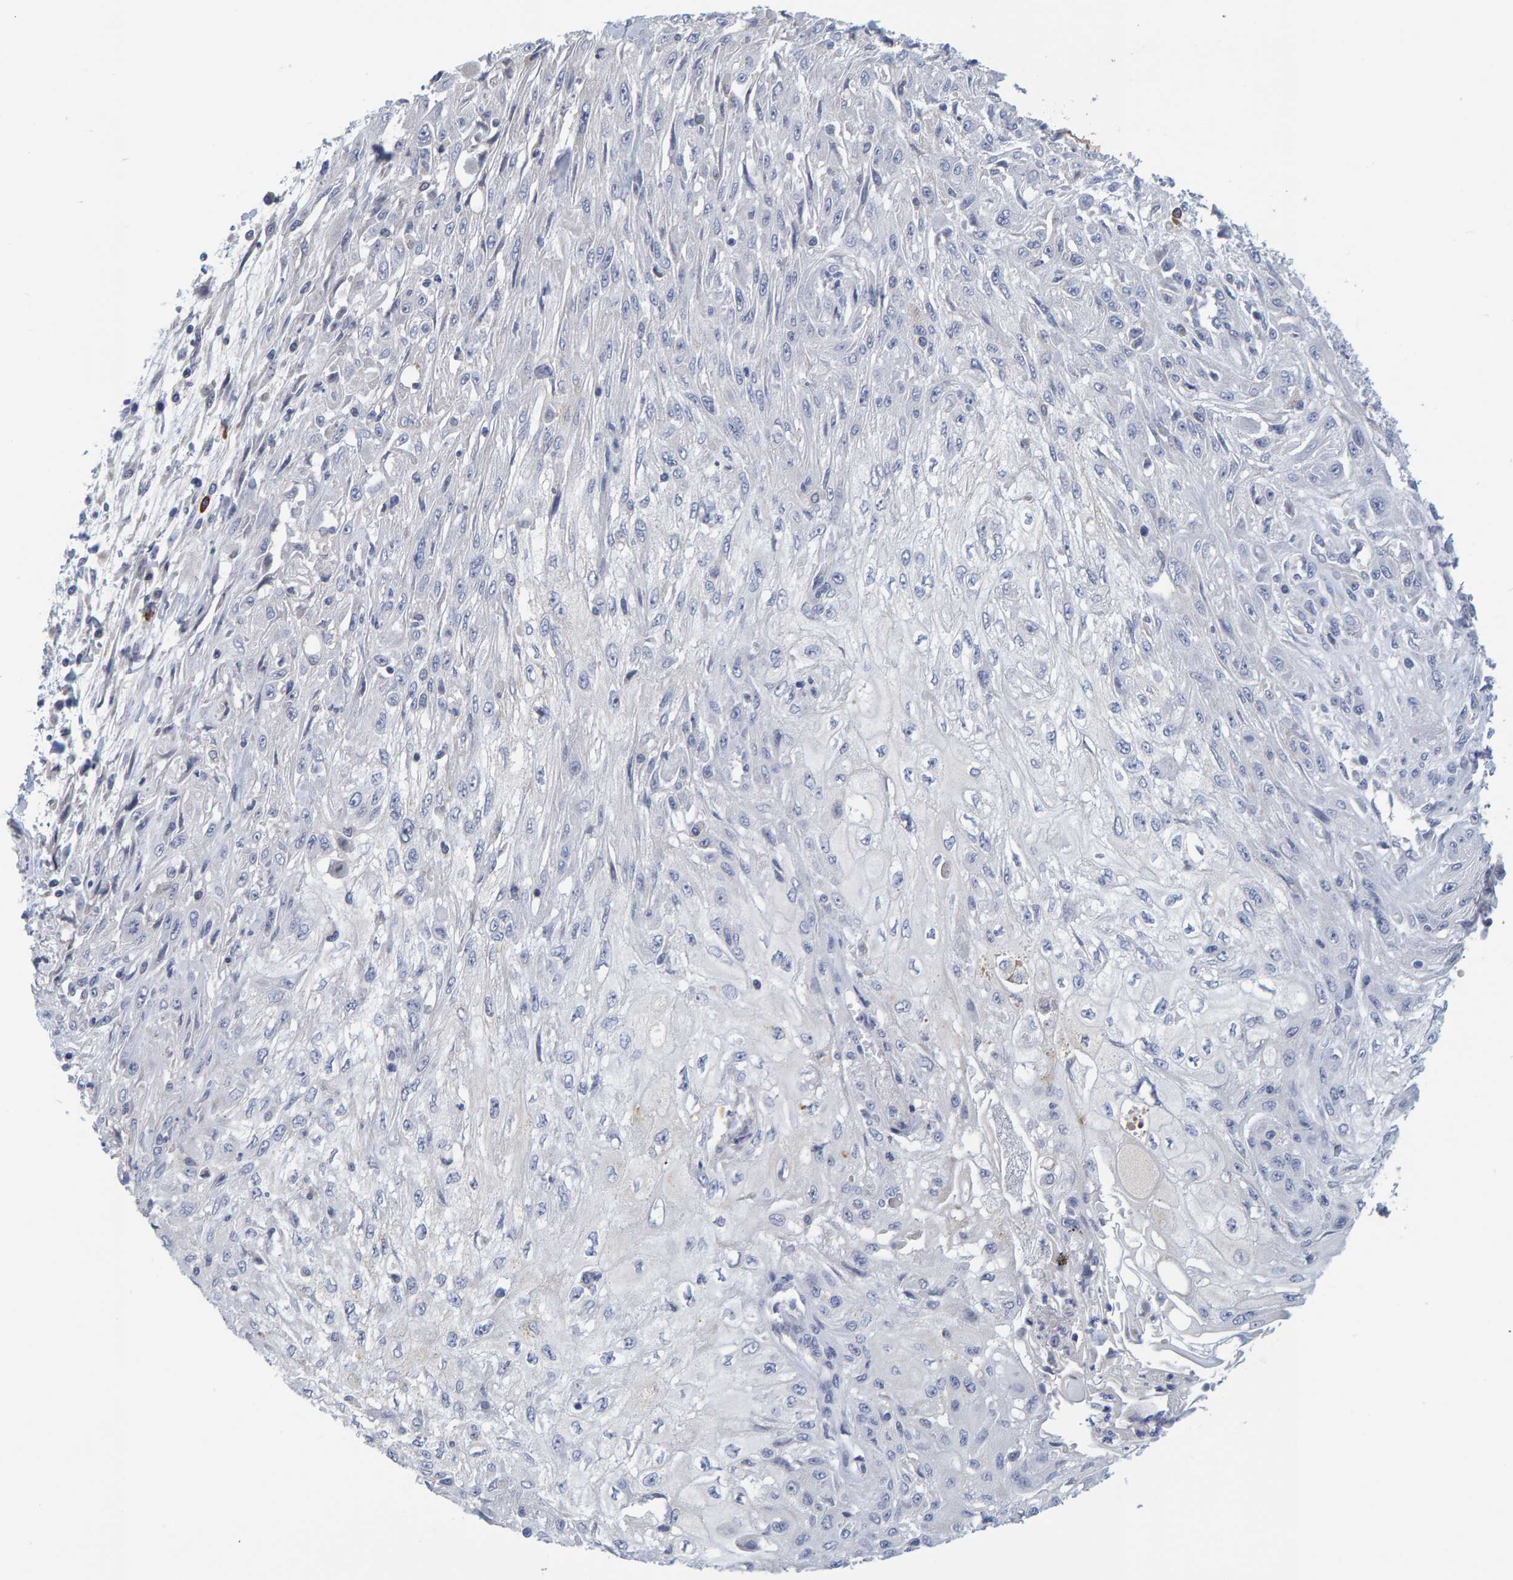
{"staining": {"intensity": "negative", "quantity": "none", "location": "none"}, "tissue": "skin cancer", "cell_type": "Tumor cells", "image_type": "cancer", "snomed": [{"axis": "morphology", "description": "Squamous cell carcinoma, NOS"}, {"axis": "morphology", "description": "Squamous cell carcinoma, metastatic, NOS"}, {"axis": "topography", "description": "Skin"}, {"axis": "topography", "description": "Lymph node"}], "caption": "This is a histopathology image of IHC staining of skin squamous cell carcinoma, which shows no expression in tumor cells.", "gene": "ZNF77", "patient": {"sex": "male", "age": 75}}